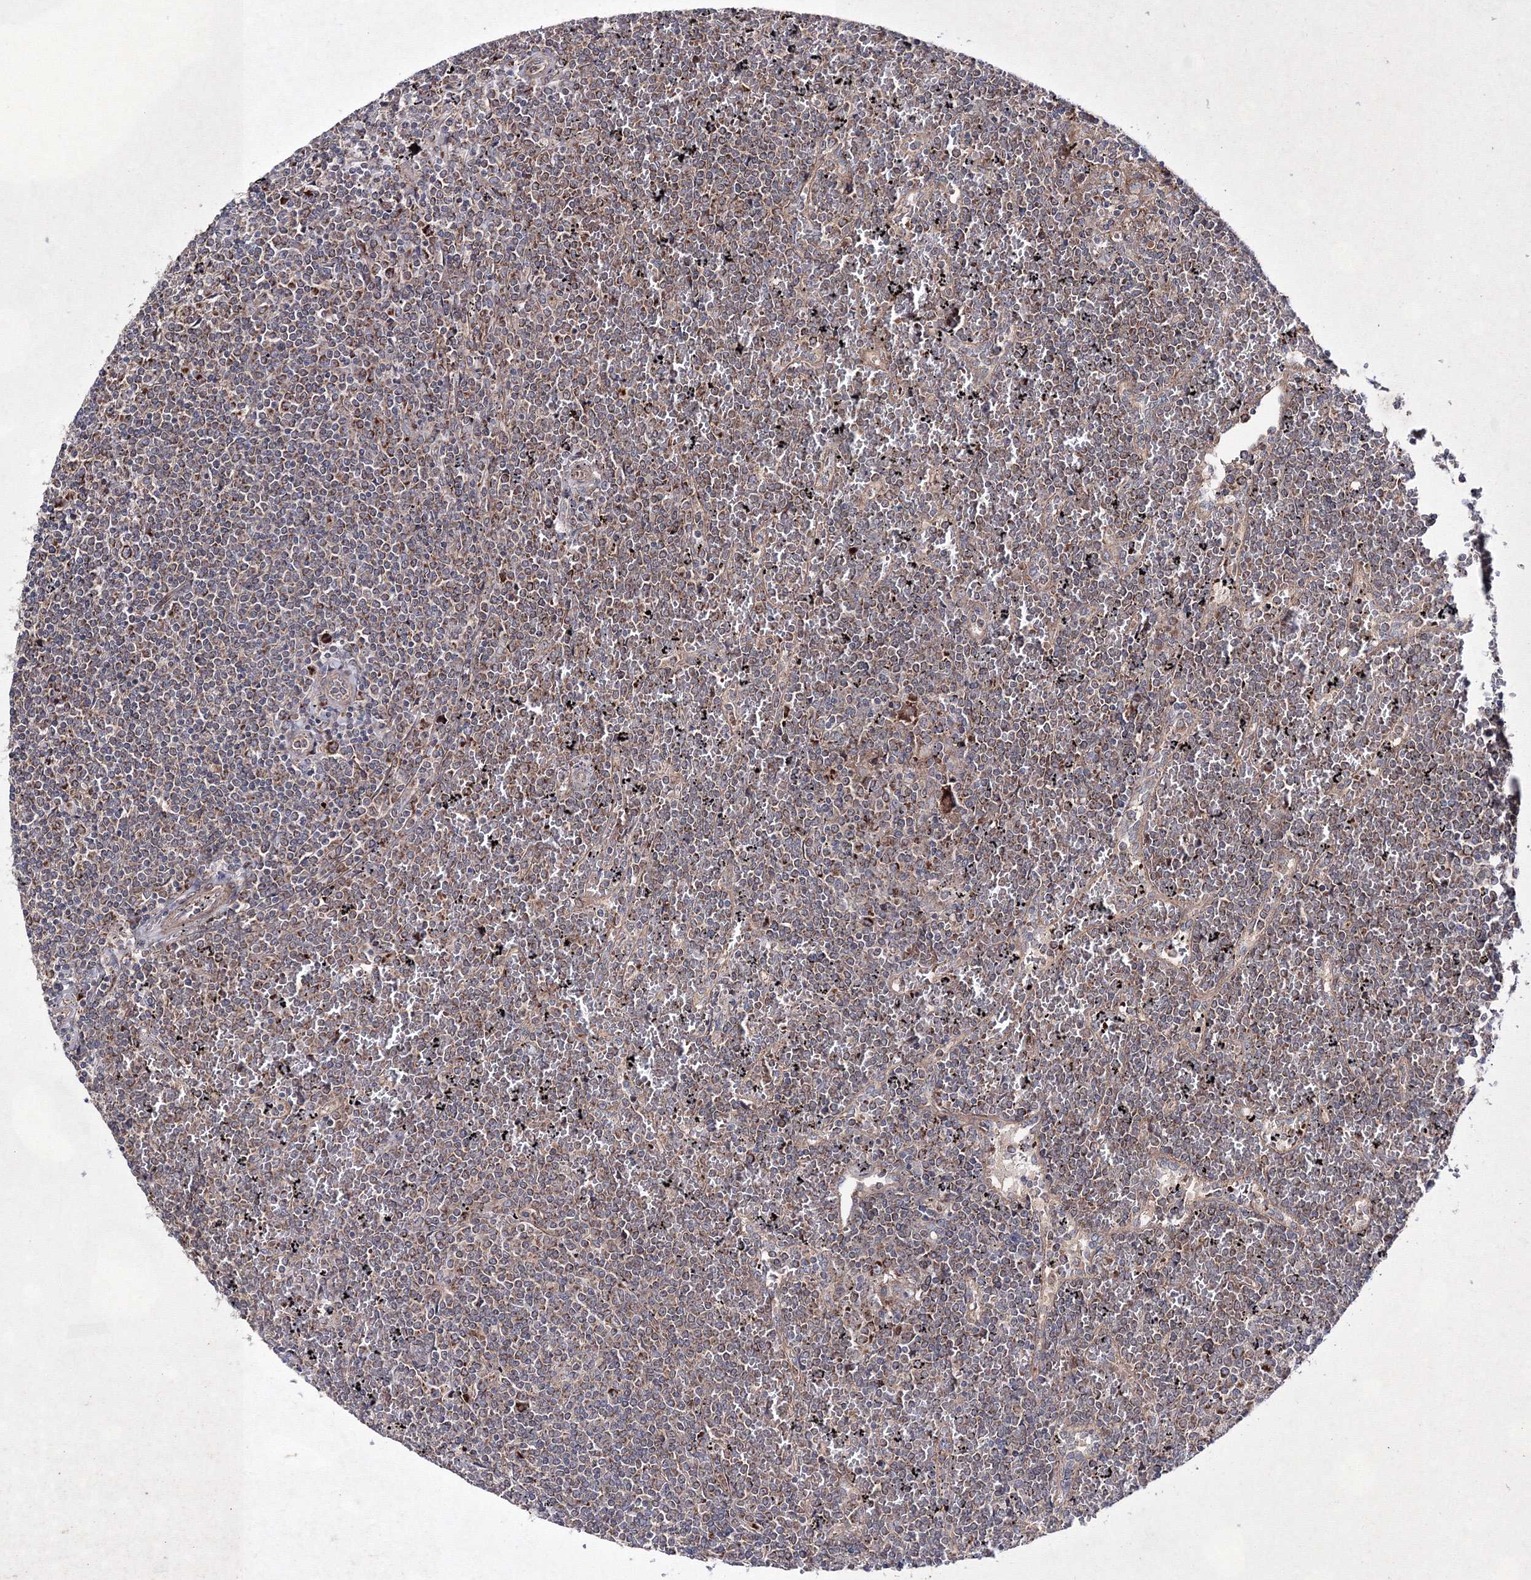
{"staining": {"intensity": "weak", "quantity": ">75%", "location": "cytoplasmic/membranous"}, "tissue": "lymphoma", "cell_type": "Tumor cells", "image_type": "cancer", "snomed": [{"axis": "morphology", "description": "Malignant lymphoma, non-Hodgkin's type, Low grade"}, {"axis": "topography", "description": "Spleen"}], "caption": "Protein expression analysis of lymphoma displays weak cytoplasmic/membranous positivity in approximately >75% of tumor cells.", "gene": "GFM1", "patient": {"sex": "female", "age": 19}}